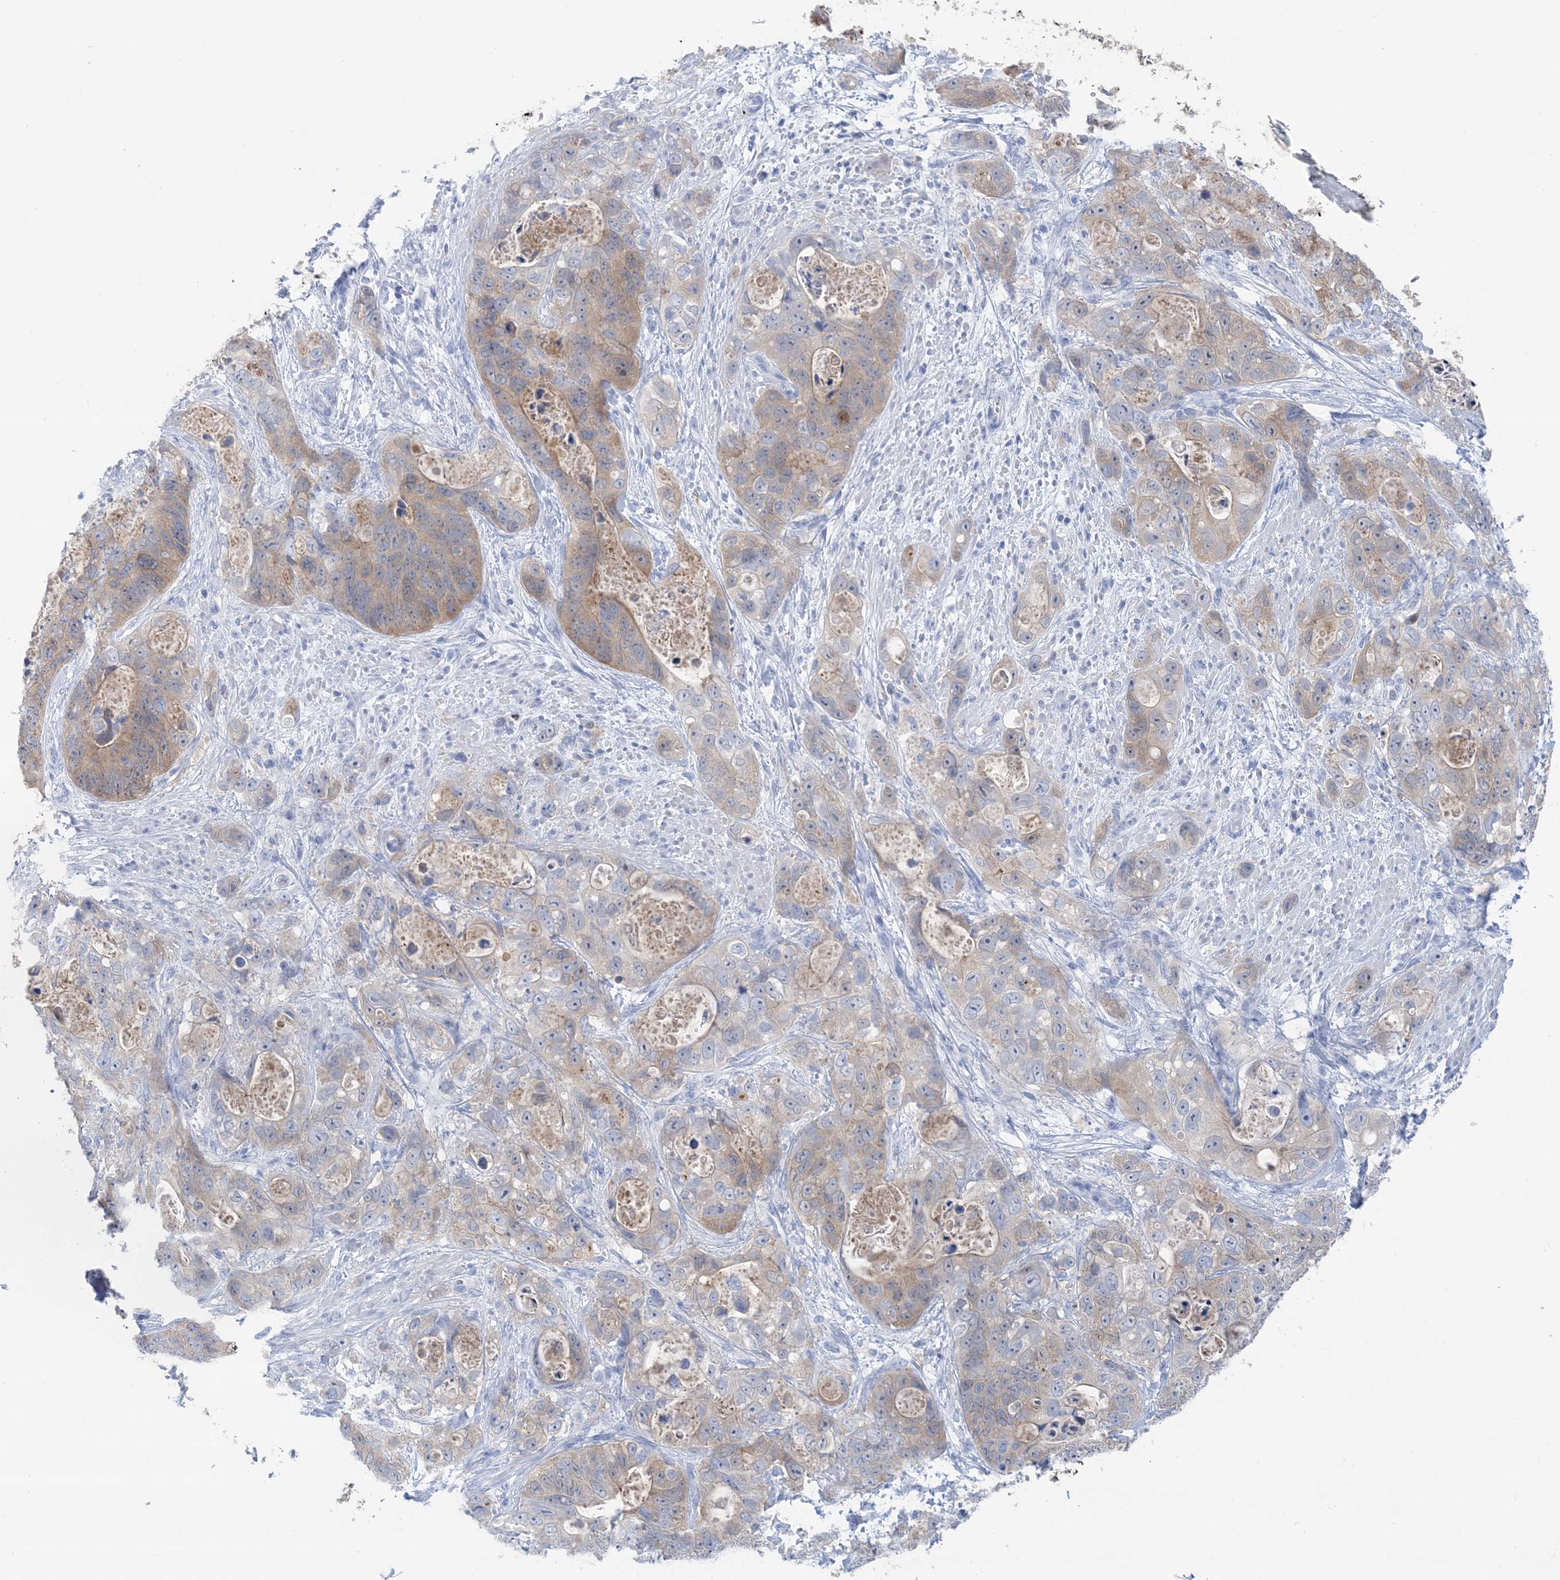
{"staining": {"intensity": "weak", "quantity": ">75%", "location": "cytoplasmic/membranous"}, "tissue": "stomach cancer", "cell_type": "Tumor cells", "image_type": "cancer", "snomed": [{"axis": "morphology", "description": "Adenocarcinoma, NOS"}, {"axis": "topography", "description": "Stomach"}], "caption": "A high-resolution micrograph shows immunohistochemistry staining of stomach cancer, which exhibits weak cytoplasmic/membranous positivity in about >75% of tumor cells. Using DAB (3,3'-diaminobenzidine) (brown) and hematoxylin (blue) stains, captured at high magnification using brightfield microscopy.", "gene": "SH3YL1", "patient": {"sex": "female", "age": 89}}